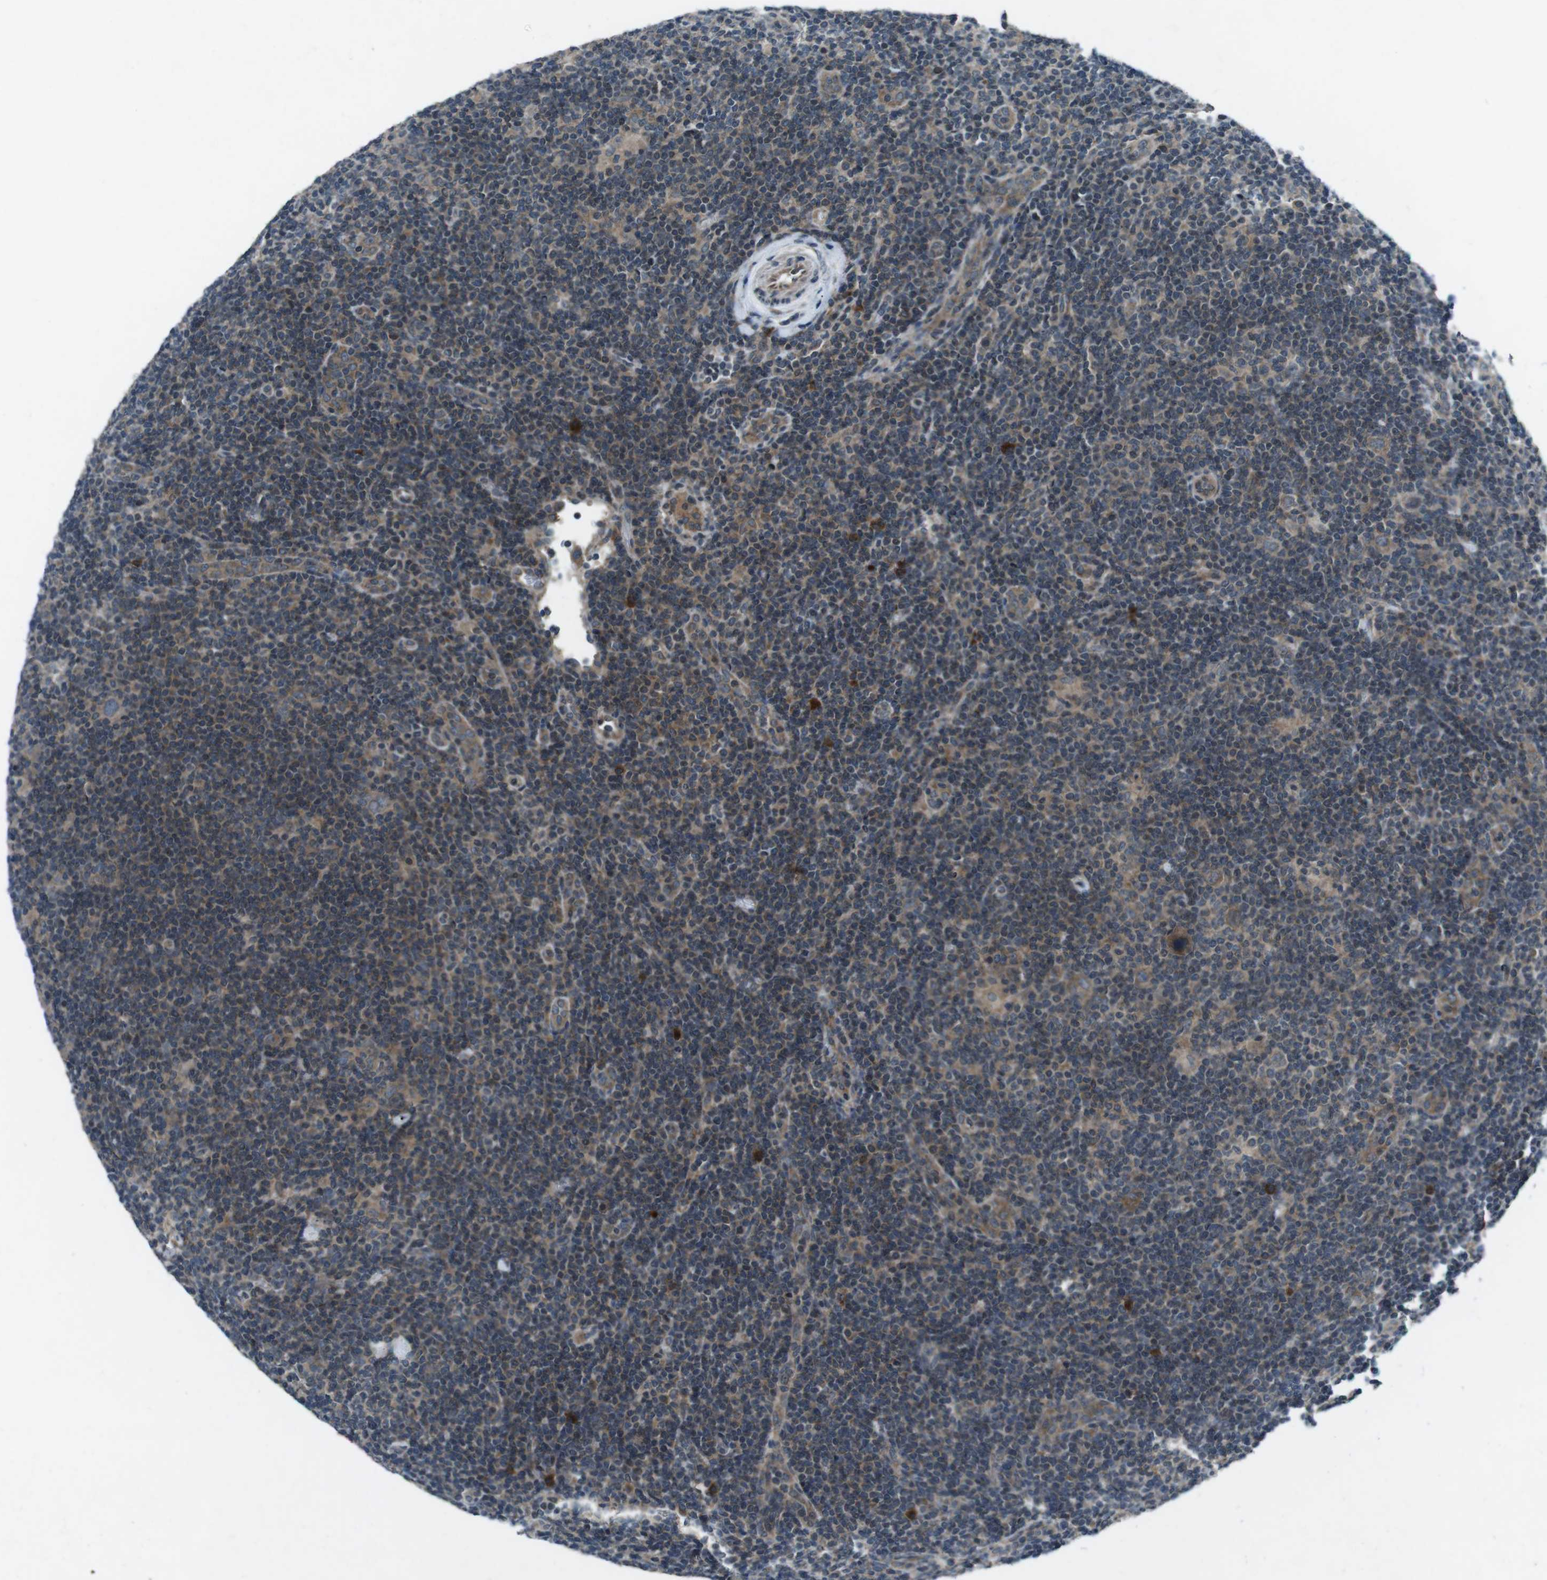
{"staining": {"intensity": "moderate", "quantity": ">75%", "location": "cytoplasmic/membranous"}, "tissue": "lymphoma", "cell_type": "Tumor cells", "image_type": "cancer", "snomed": [{"axis": "morphology", "description": "Hodgkin's disease, NOS"}, {"axis": "topography", "description": "Lymph node"}], "caption": "There is medium levels of moderate cytoplasmic/membranous positivity in tumor cells of lymphoma, as demonstrated by immunohistochemical staining (brown color).", "gene": "CDK16", "patient": {"sex": "female", "age": 57}}